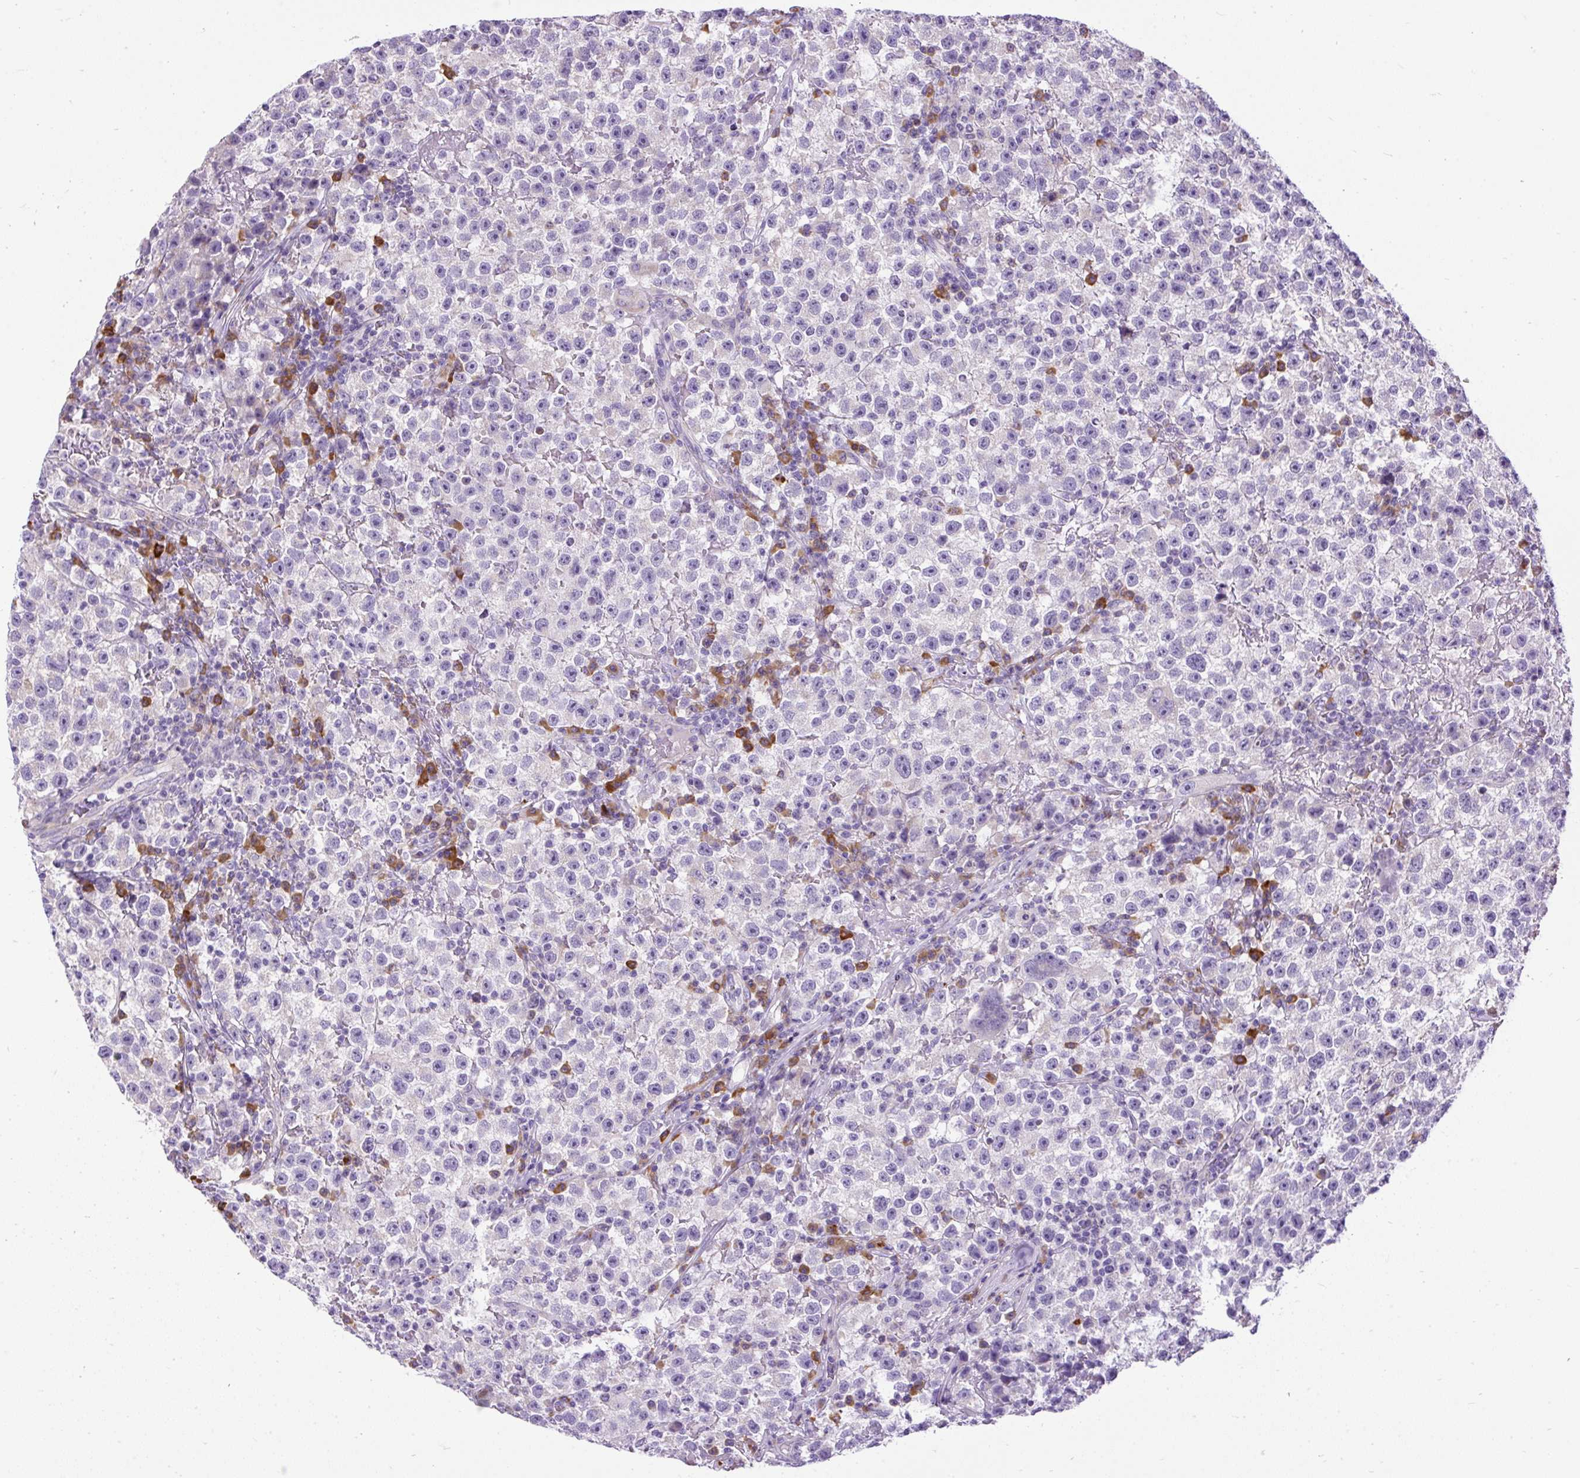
{"staining": {"intensity": "negative", "quantity": "none", "location": "none"}, "tissue": "testis cancer", "cell_type": "Tumor cells", "image_type": "cancer", "snomed": [{"axis": "morphology", "description": "Seminoma, NOS"}, {"axis": "topography", "description": "Testis"}], "caption": "Immunohistochemistry (IHC) of human testis cancer reveals no staining in tumor cells.", "gene": "SYBU", "patient": {"sex": "male", "age": 22}}